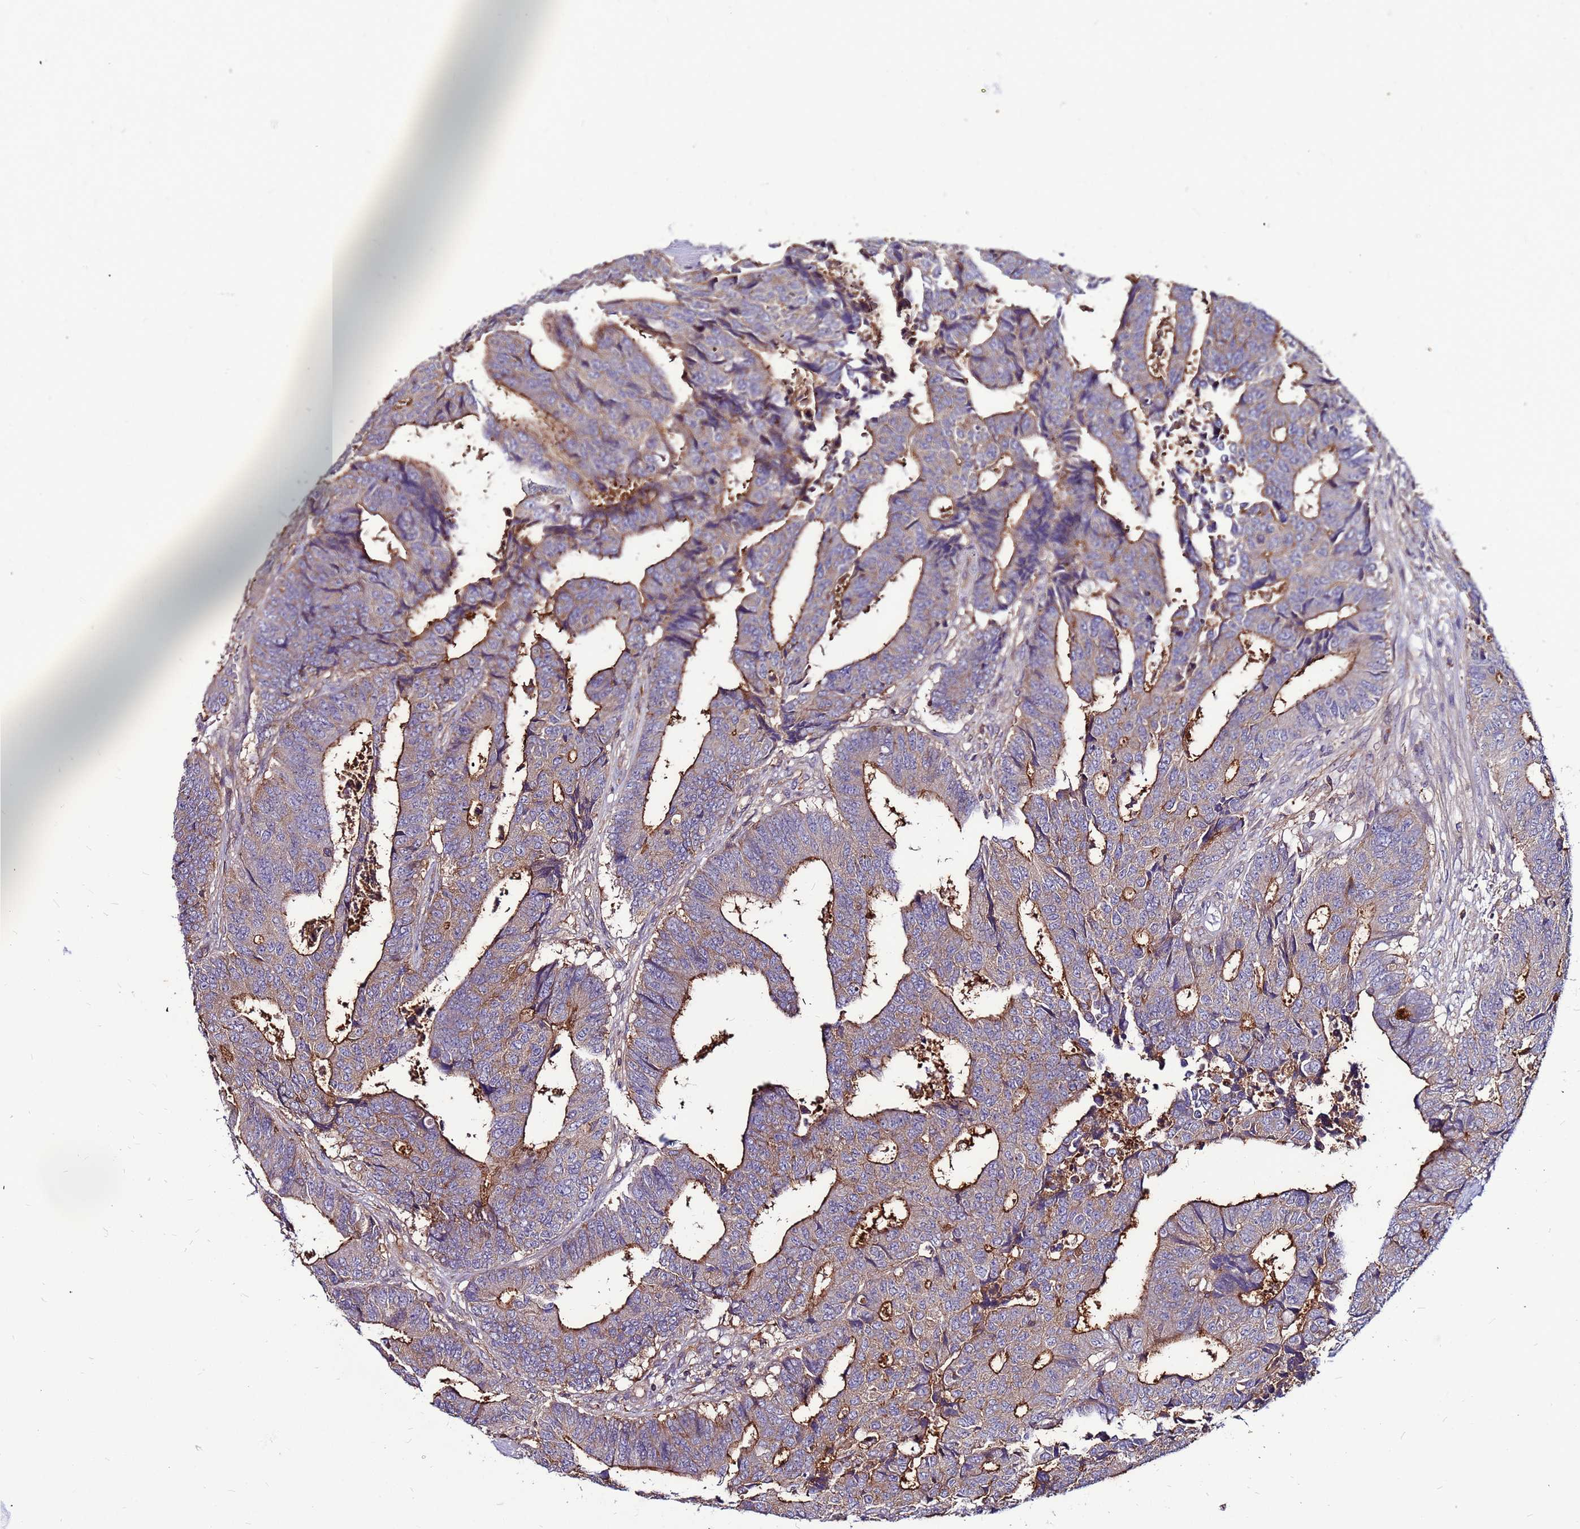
{"staining": {"intensity": "strong", "quantity": "25%-75%", "location": "cytoplasmic/membranous"}, "tissue": "colorectal cancer", "cell_type": "Tumor cells", "image_type": "cancer", "snomed": [{"axis": "morphology", "description": "Adenocarcinoma, NOS"}, {"axis": "topography", "description": "Rectum"}], "caption": "This is an image of immunohistochemistry (IHC) staining of colorectal adenocarcinoma, which shows strong staining in the cytoplasmic/membranous of tumor cells.", "gene": "NRN1L", "patient": {"sex": "male", "age": 84}}